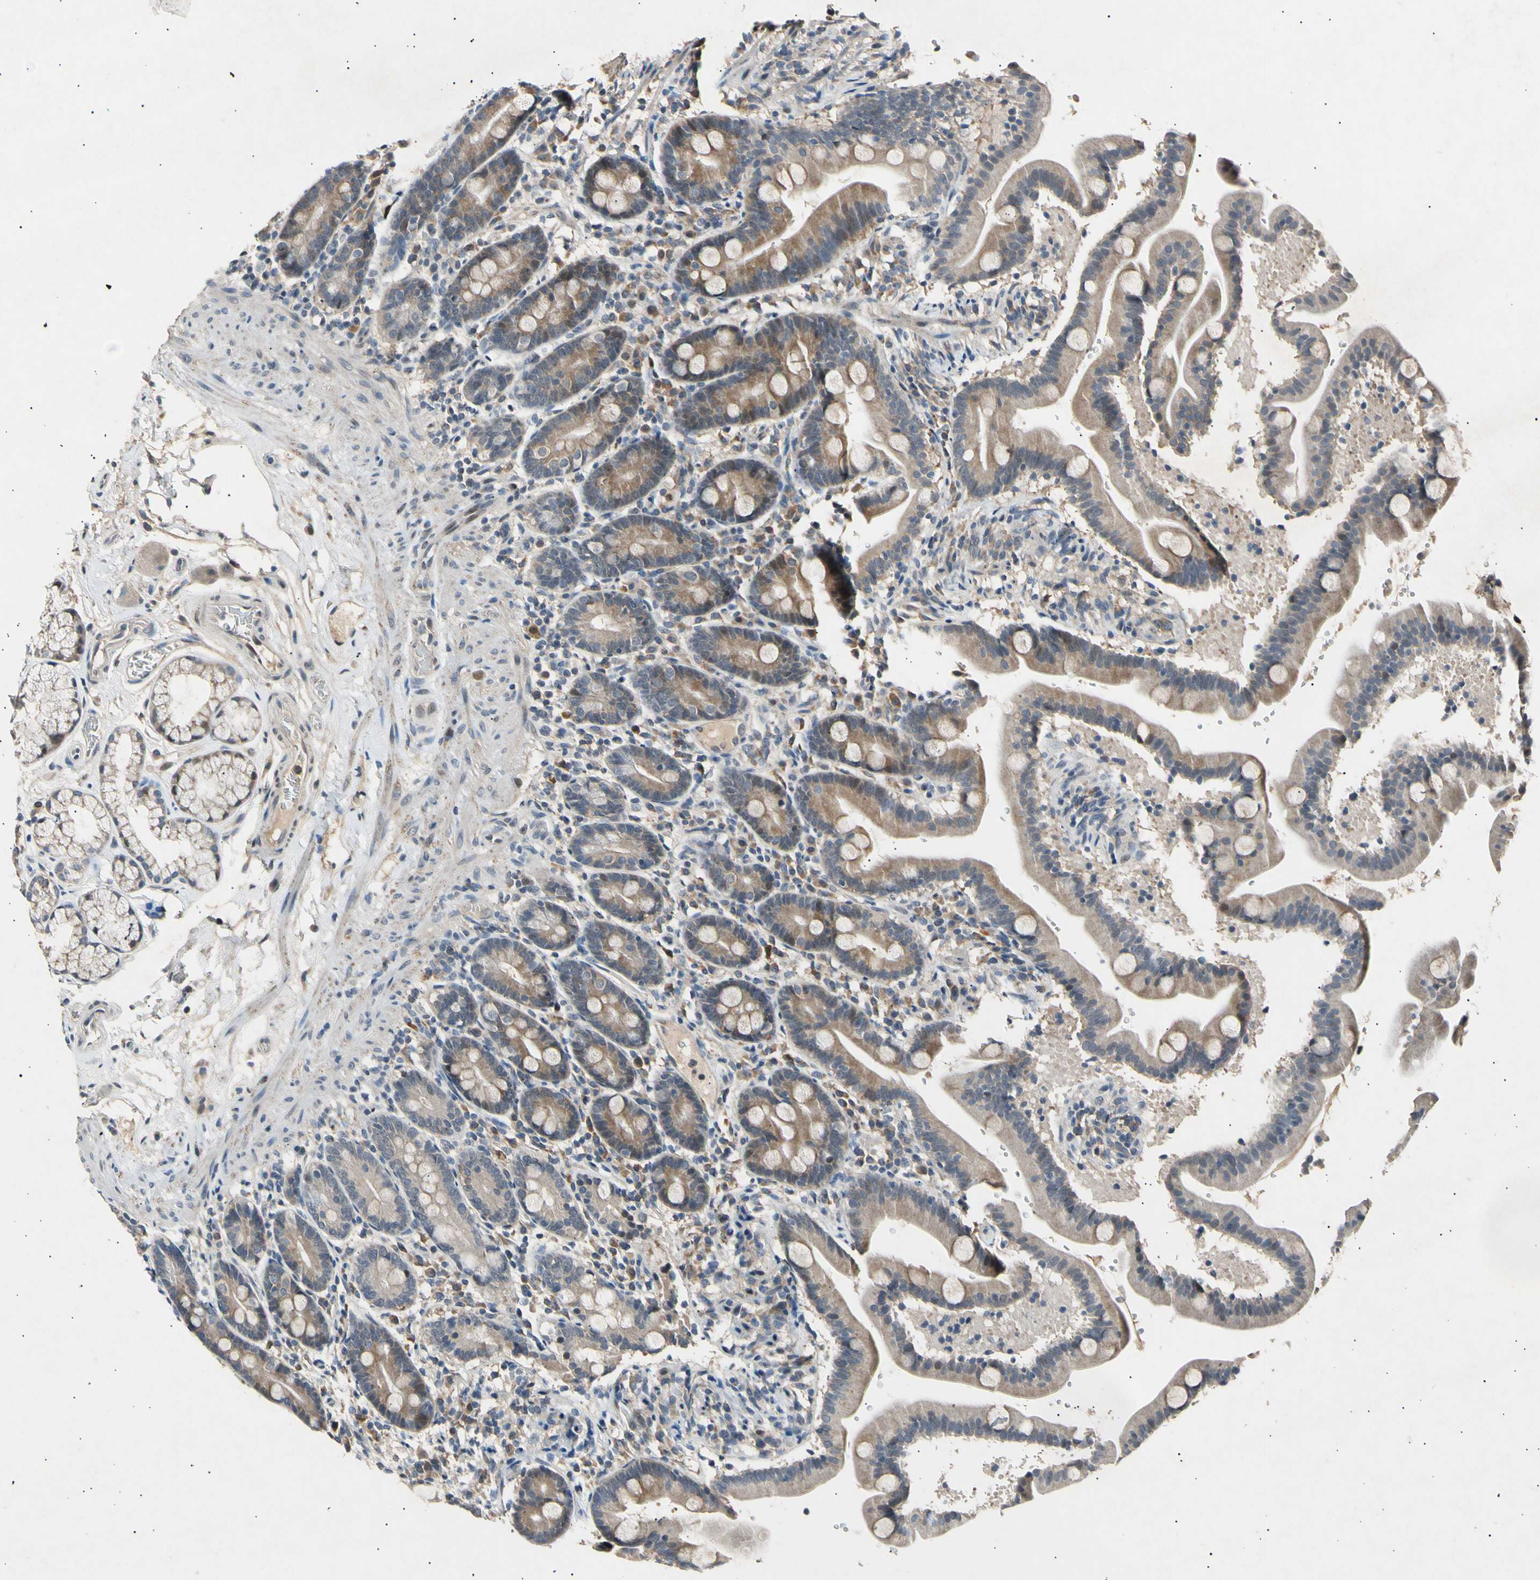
{"staining": {"intensity": "moderate", "quantity": ">75%", "location": "cytoplasmic/membranous"}, "tissue": "duodenum", "cell_type": "Glandular cells", "image_type": "normal", "snomed": [{"axis": "morphology", "description": "Normal tissue, NOS"}, {"axis": "topography", "description": "Duodenum"}], "caption": "Glandular cells exhibit medium levels of moderate cytoplasmic/membranous positivity in about >75% of cells in unremarkable duodenum. The staining was performed using DAB to visualize the protein expression in brown, while the nuclei were stained in blue with hematoxylin (Magnification: 20x).", "gene": "ADCY3", "patient": {"sex": "male", "age": 54}}